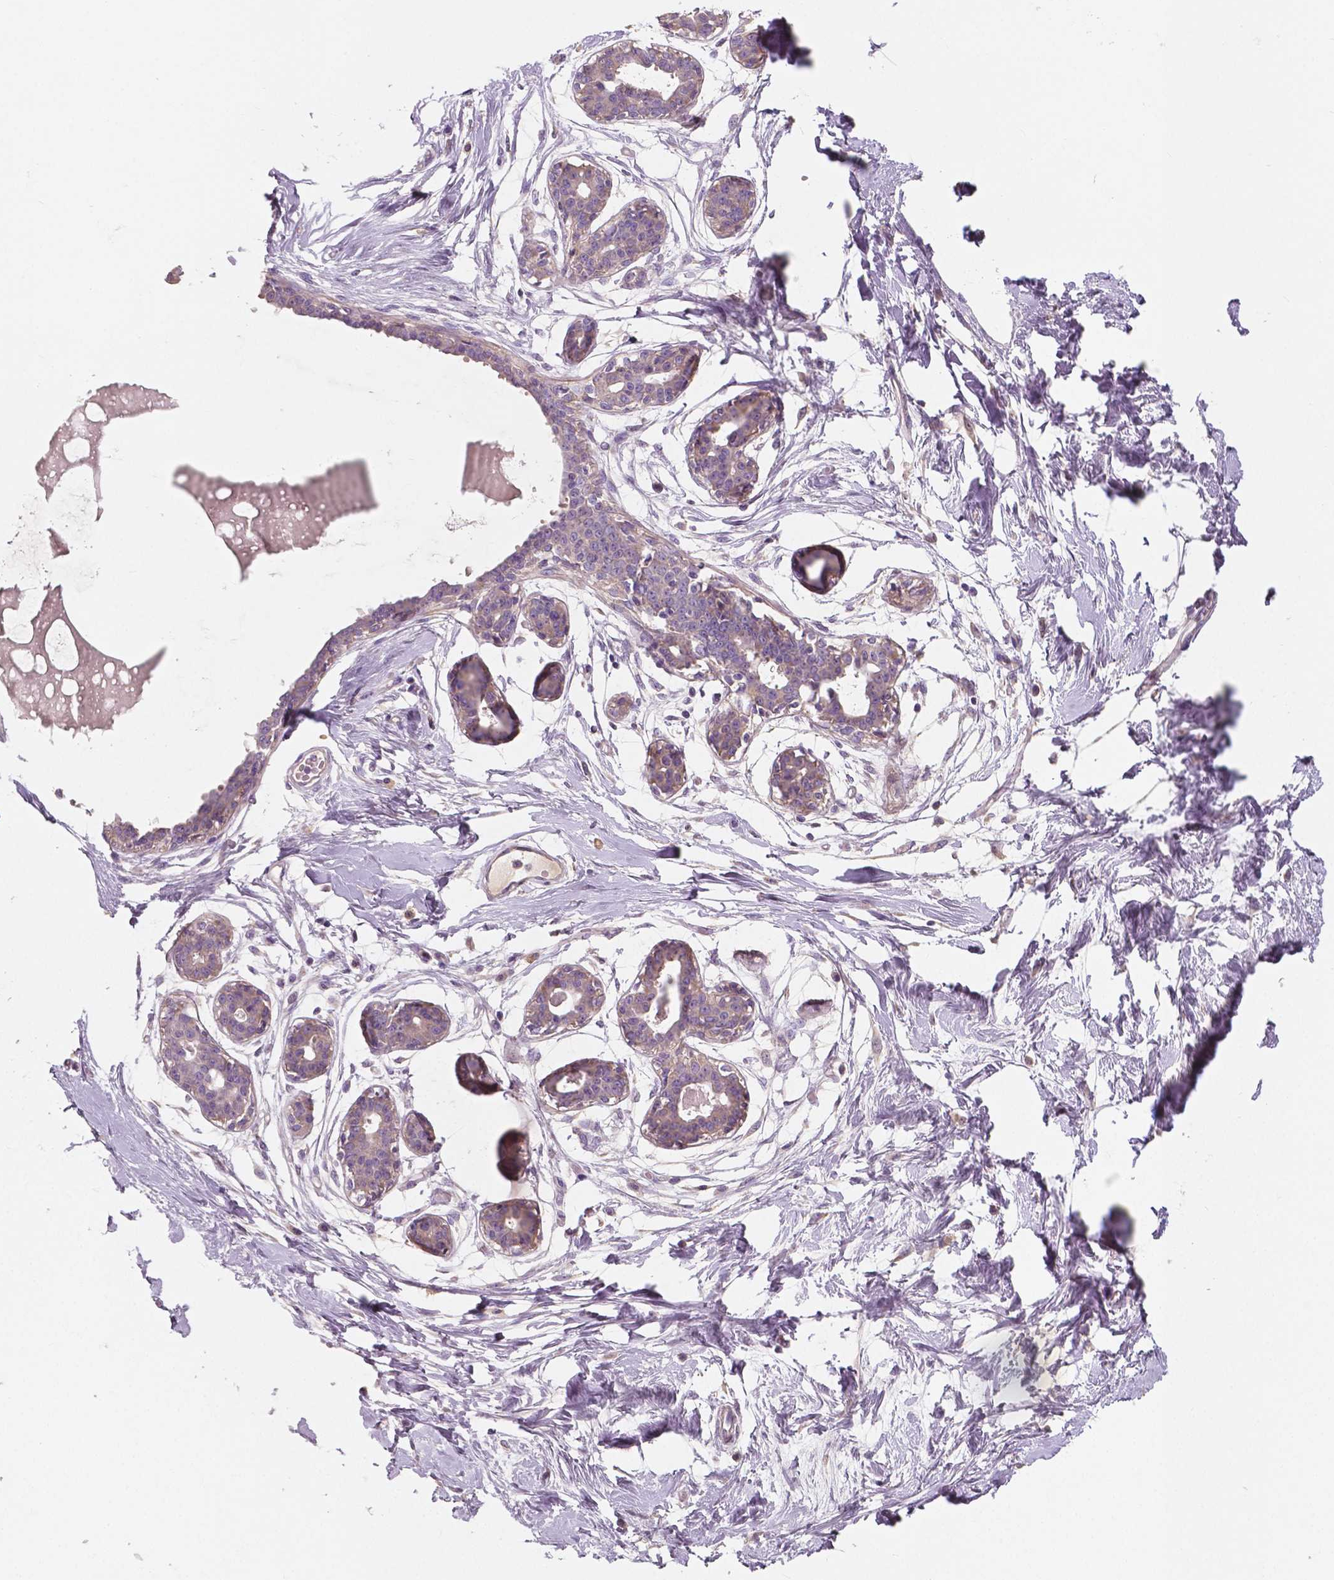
{"staining": {"intensity": "weak", "quantity": "25%-75%", "location": "cytoplasmic/membranous"}, "tissue": "breast", "cell_type": "Adipocytes", "image_type": "normal", "snomed": [{"axis": "morphology", "description": "Normal tissue, NOS"}, {"axis": "topography", "description": "Breast"}], "caption": "The micrograph displays staining of normal breast, revealing weak cytoplasmic/membranous protein positivity (brown color) within adipocytes. Using DAB (3,3'-diaminobenzidine) (brown) and hematoxylin (blue) stains, captured at high magnification using brightfield microscopy.", "gene": "LSM14B", "patient": {"sex": "female", "age": 45}}